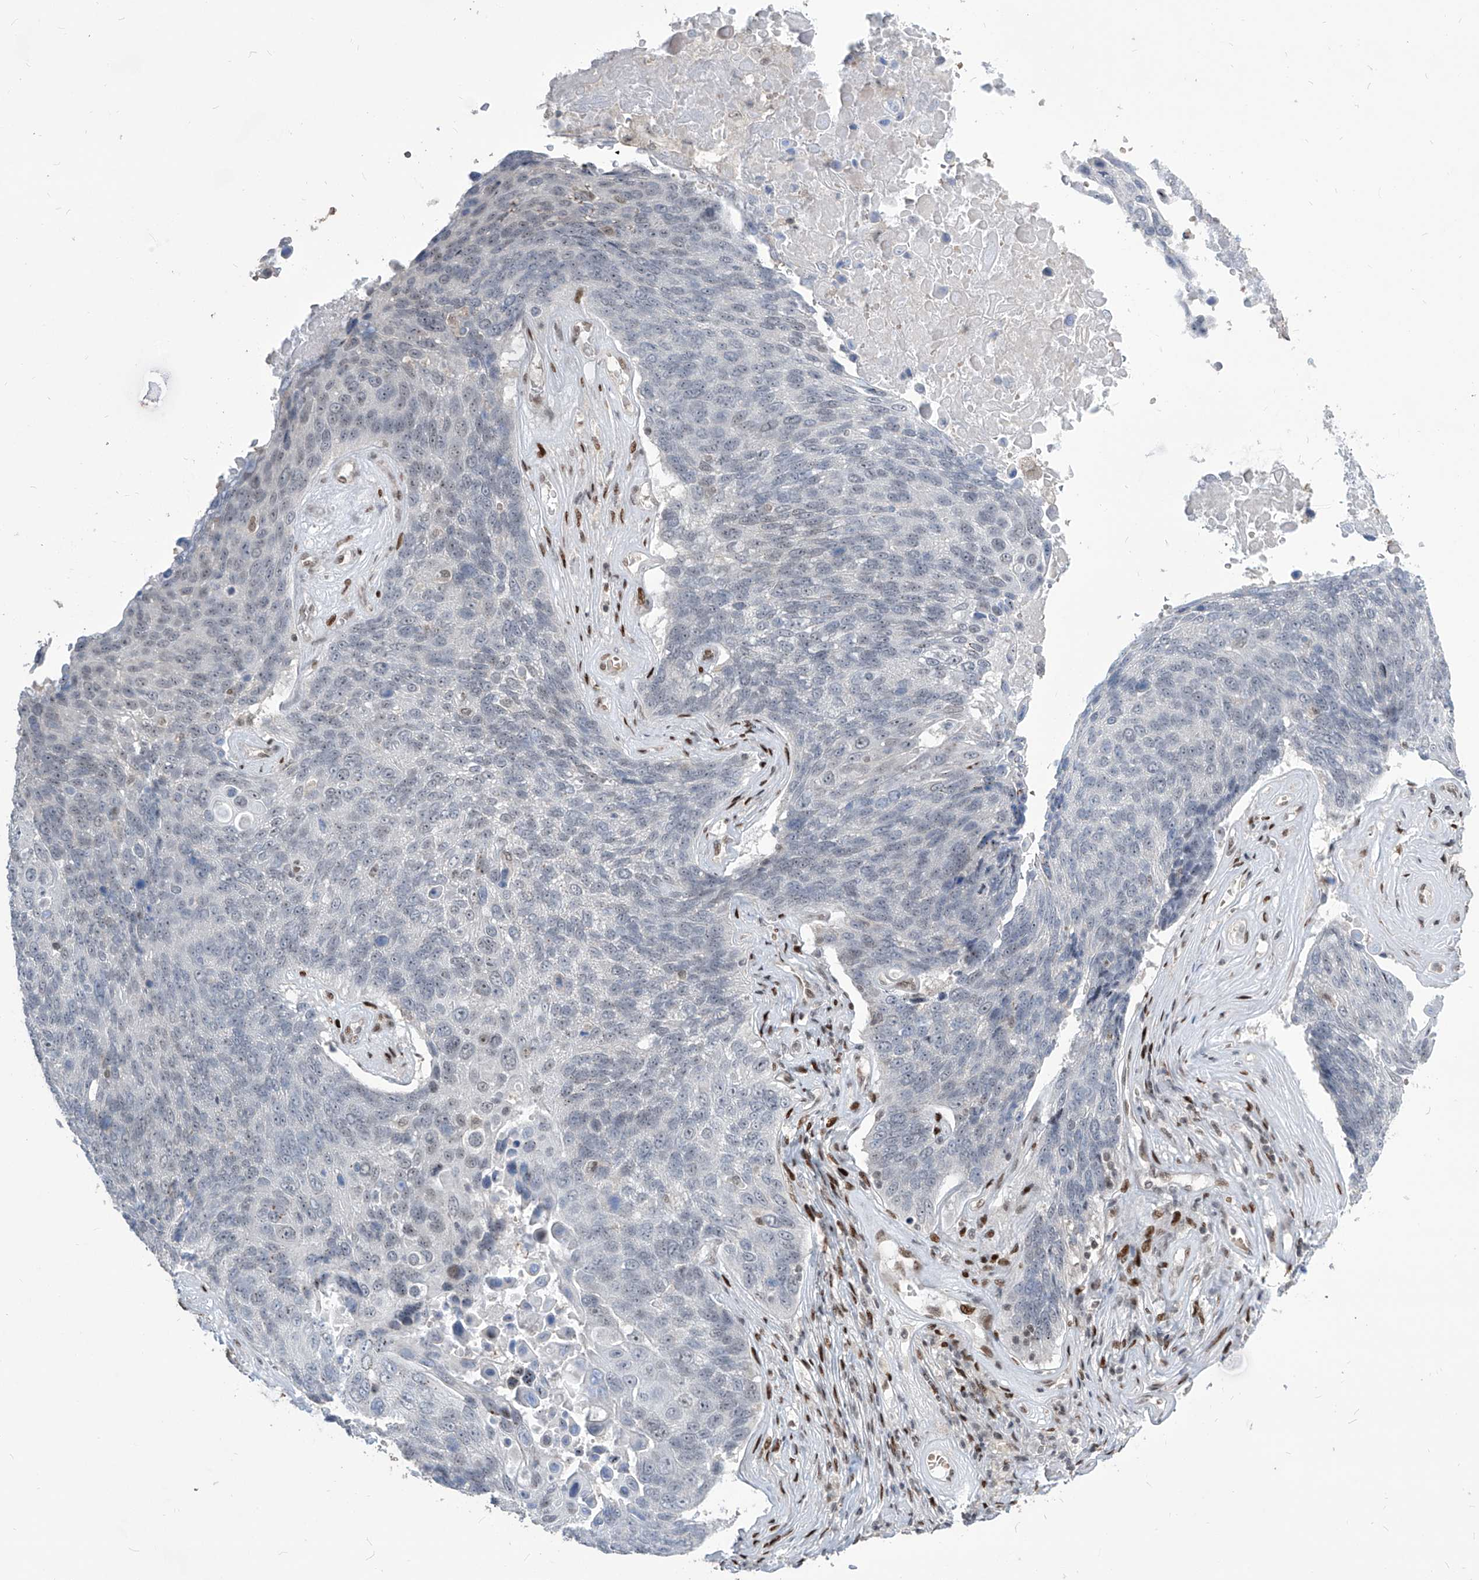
{"staining": {"intensity": "negative", "quantity": "none", "location": "none"}, "tissue": "lung cancer", "cell_type": "Tumor cells", "image_type": "cancer", "snomed": [{"axis": "morphology", "description": "Squamous cell carcinoma, NOS"}, {"axis": "topography", "description": "Lung"}], "caption": "IHC photomicrograph of neoplastic tissue: human lung cancer stained with DAB demonstrates no significant protein expression in tumor cells. (Immunohistochemistry (ihc), brightfield microscopy, high magnification).", "gene": "IRF2", "patient": {"sex": "male", "age": 66}}